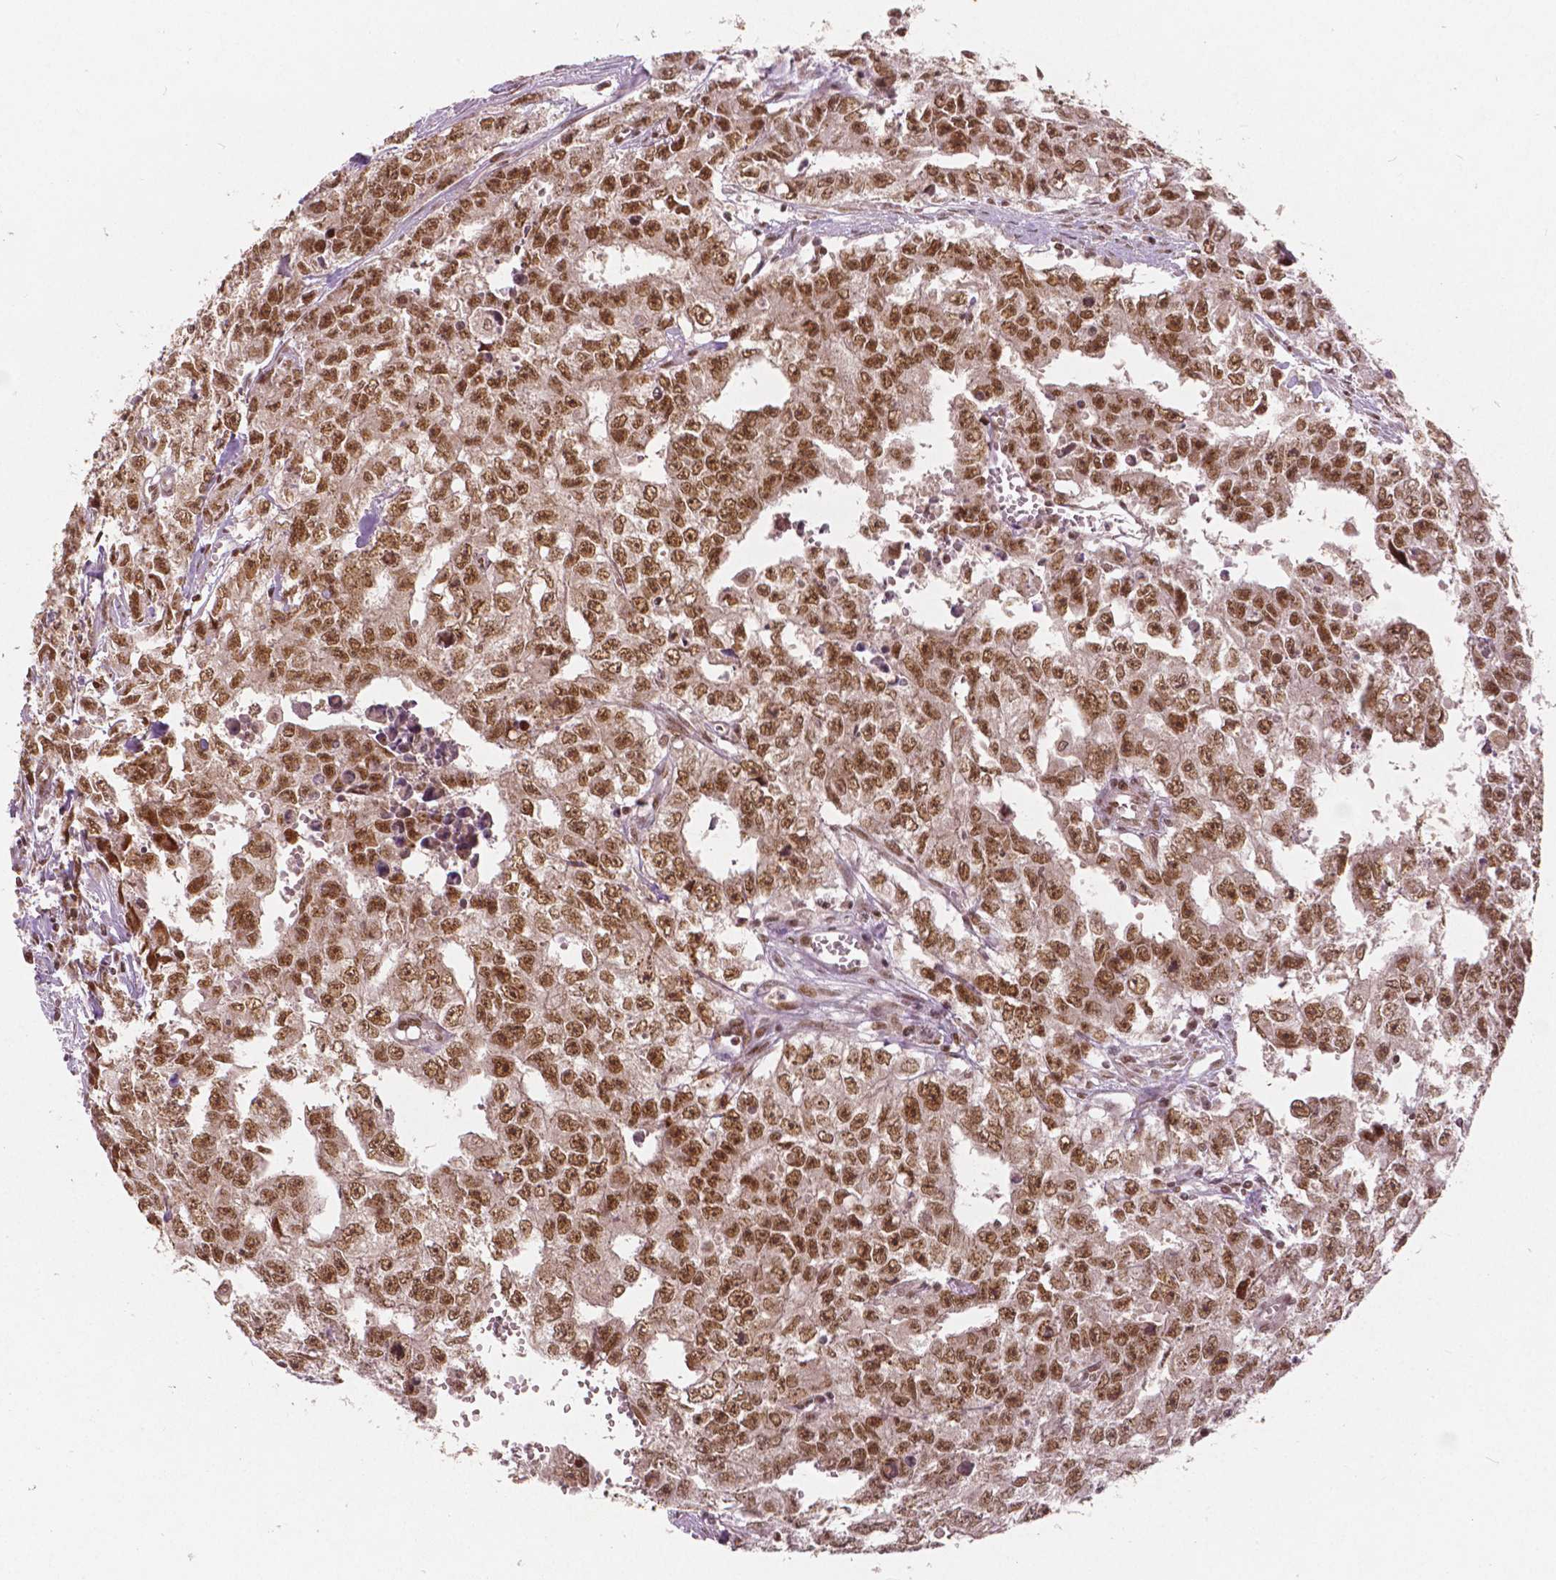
{"staining": {"intensity": "moderate", "quantity": ">75%", "location": "nuclear"}, "tissue": "testis cancer", "cell_type": "Tumor cells", "image_type": "cancer", "snomed": [{"axis": "morphology", "description": "Carcinoma, Embryonal, NOS"}, {"axis": "morphology", "description": "Teratoma, malignant, NOS"}, {"axis": "topography", "description": "Testis"}], "caption": "High-power microscopy captured an IHC image of testis cancer, revealing moderate nuclear staining in approximately >75% of tumor cells.", "gene": "NSD2", "patient": {"sex": "male", "age": 24}}